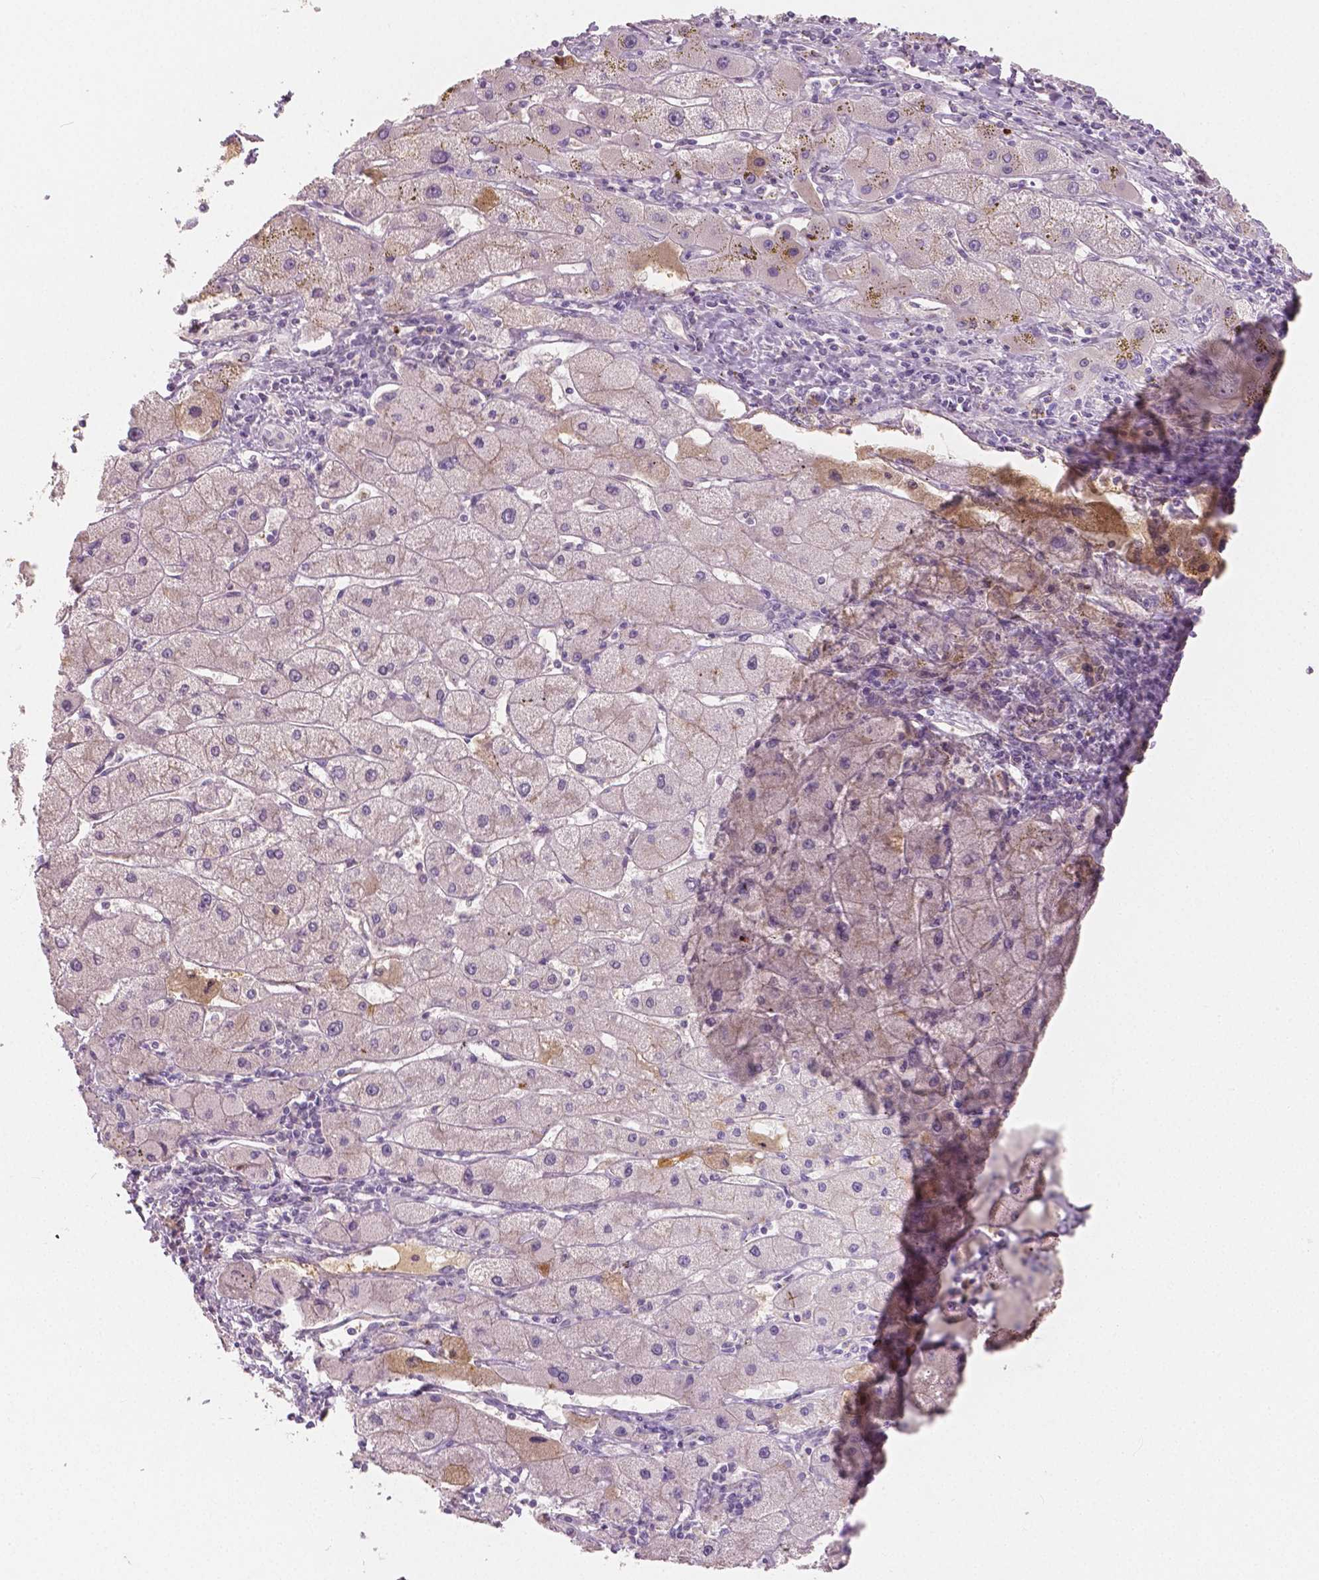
{"staining": {"intensity": "weak", "quantity": "25%-75%", "location": "cytoplasmic/membranous"}, "tissue": "liver cancer", "cell_type": "Tumor cells", "image_type": "cancer", "snomed": [{"axis": "morphology", "description": "Carcinoma, Hepatocellular, NOS"}, {"axis": "topography", "description": "Liver"}], "caption": "DAB (3,3'-diaminobenzidine) immunohistochemical staining of human liver cancer demonstrates weak cytoplasmic/membranous protein expression in approximately 25%-75% of tumor cells.", "gene": "APOA4", "patient": {"sex": "female", "age": 82}}